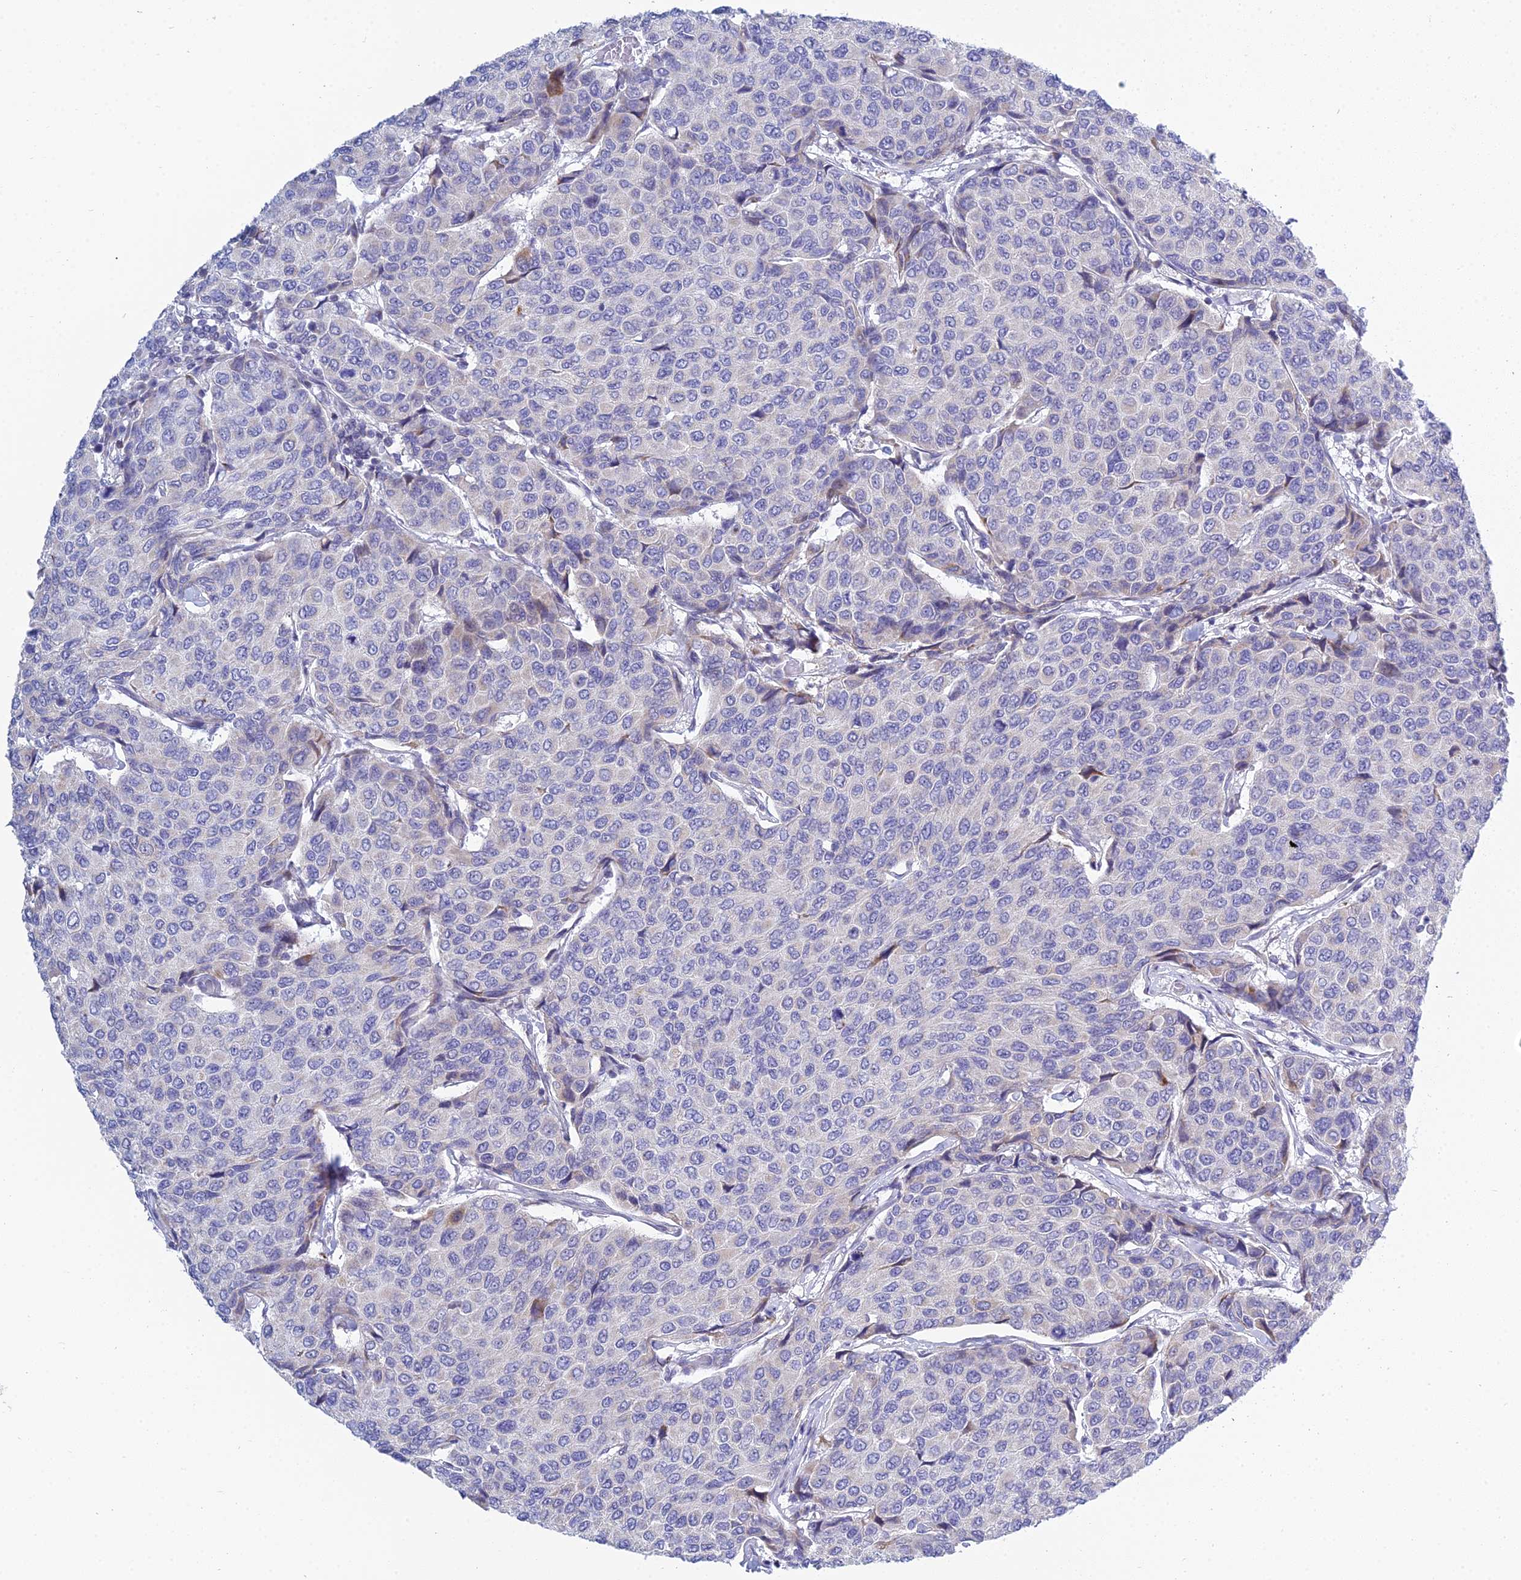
{"staining": {"intensity": "negative", "quantity": "none", "location": "none"}, "tissue": "breast cancer", "cell_type": "Tumor cells", "image_type": "cancer", "snomed": [{"axis": "morphology", "description": "Duct carcinoma"}, {"axis": "topography", "description": "Breast"}], "caption": "The histopathology image demonstrates no significant positivity in tumor cells of breast infiltrating ductal carcinoma.", "gene": "PRR13", "patient": {"sex": "female", "age": 55}}